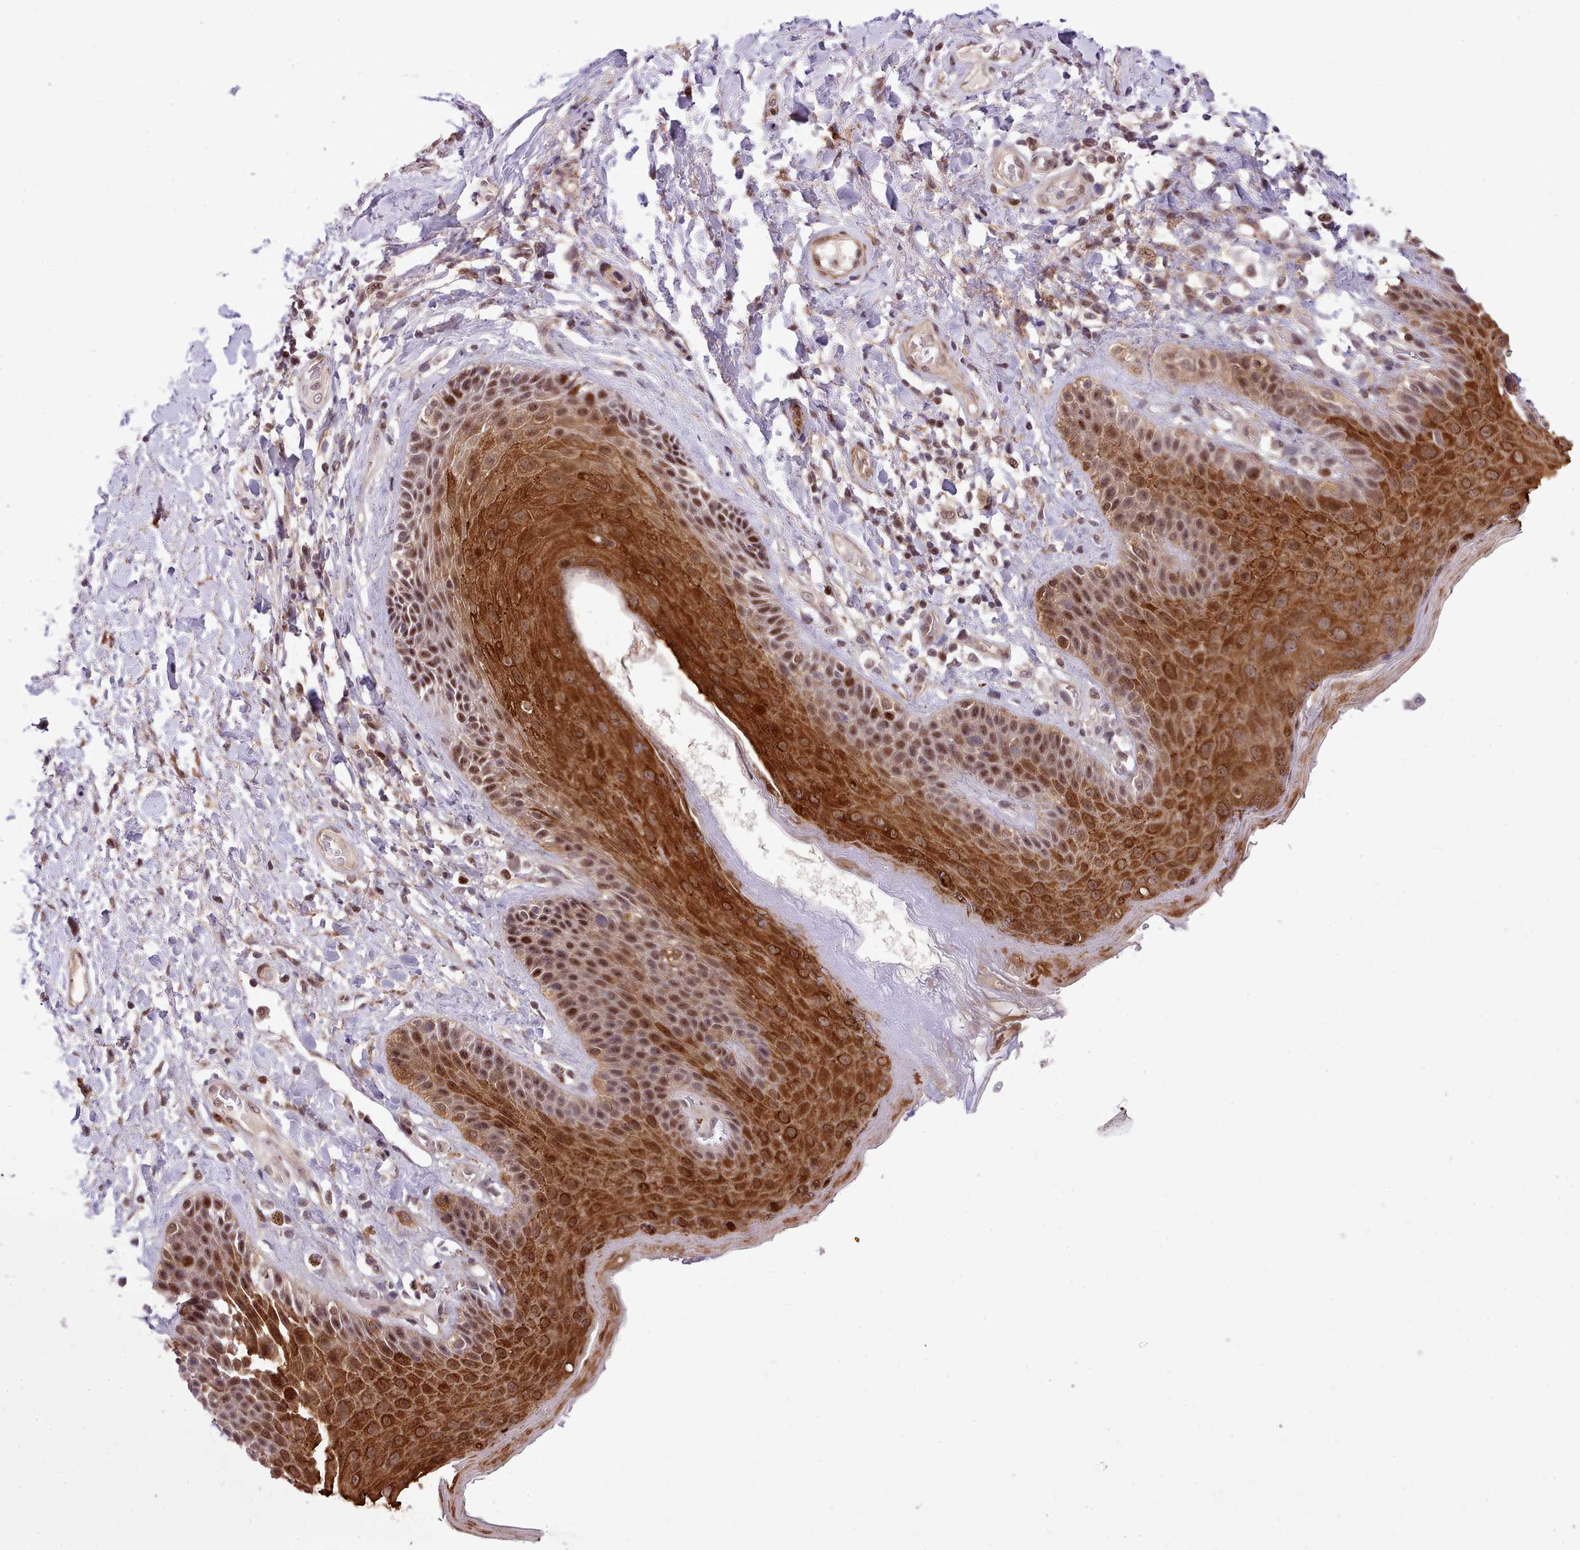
{"staining": {"intensity": "strong", "quantity": ">75%", "location": "cytoplasmic/membranous,nuclear"}, "tissue": "skin", "cell_type": "Epidermal cells", "image_type": "normal", "snomed": [{"axis": "morphology", "description": "Normal tissue, NOS"}, {"axis": "topography", "description": "Anal"}], "caption": "The histopathology image reveals staining of benign skin, revealing strong cytoplasmic/membranous,nuclear protein staining (brown color) within epidermal cells. Nuclei are stained in blue.", "gene": "HOXB7", "patient": {"sex": "female", "age": 89}}